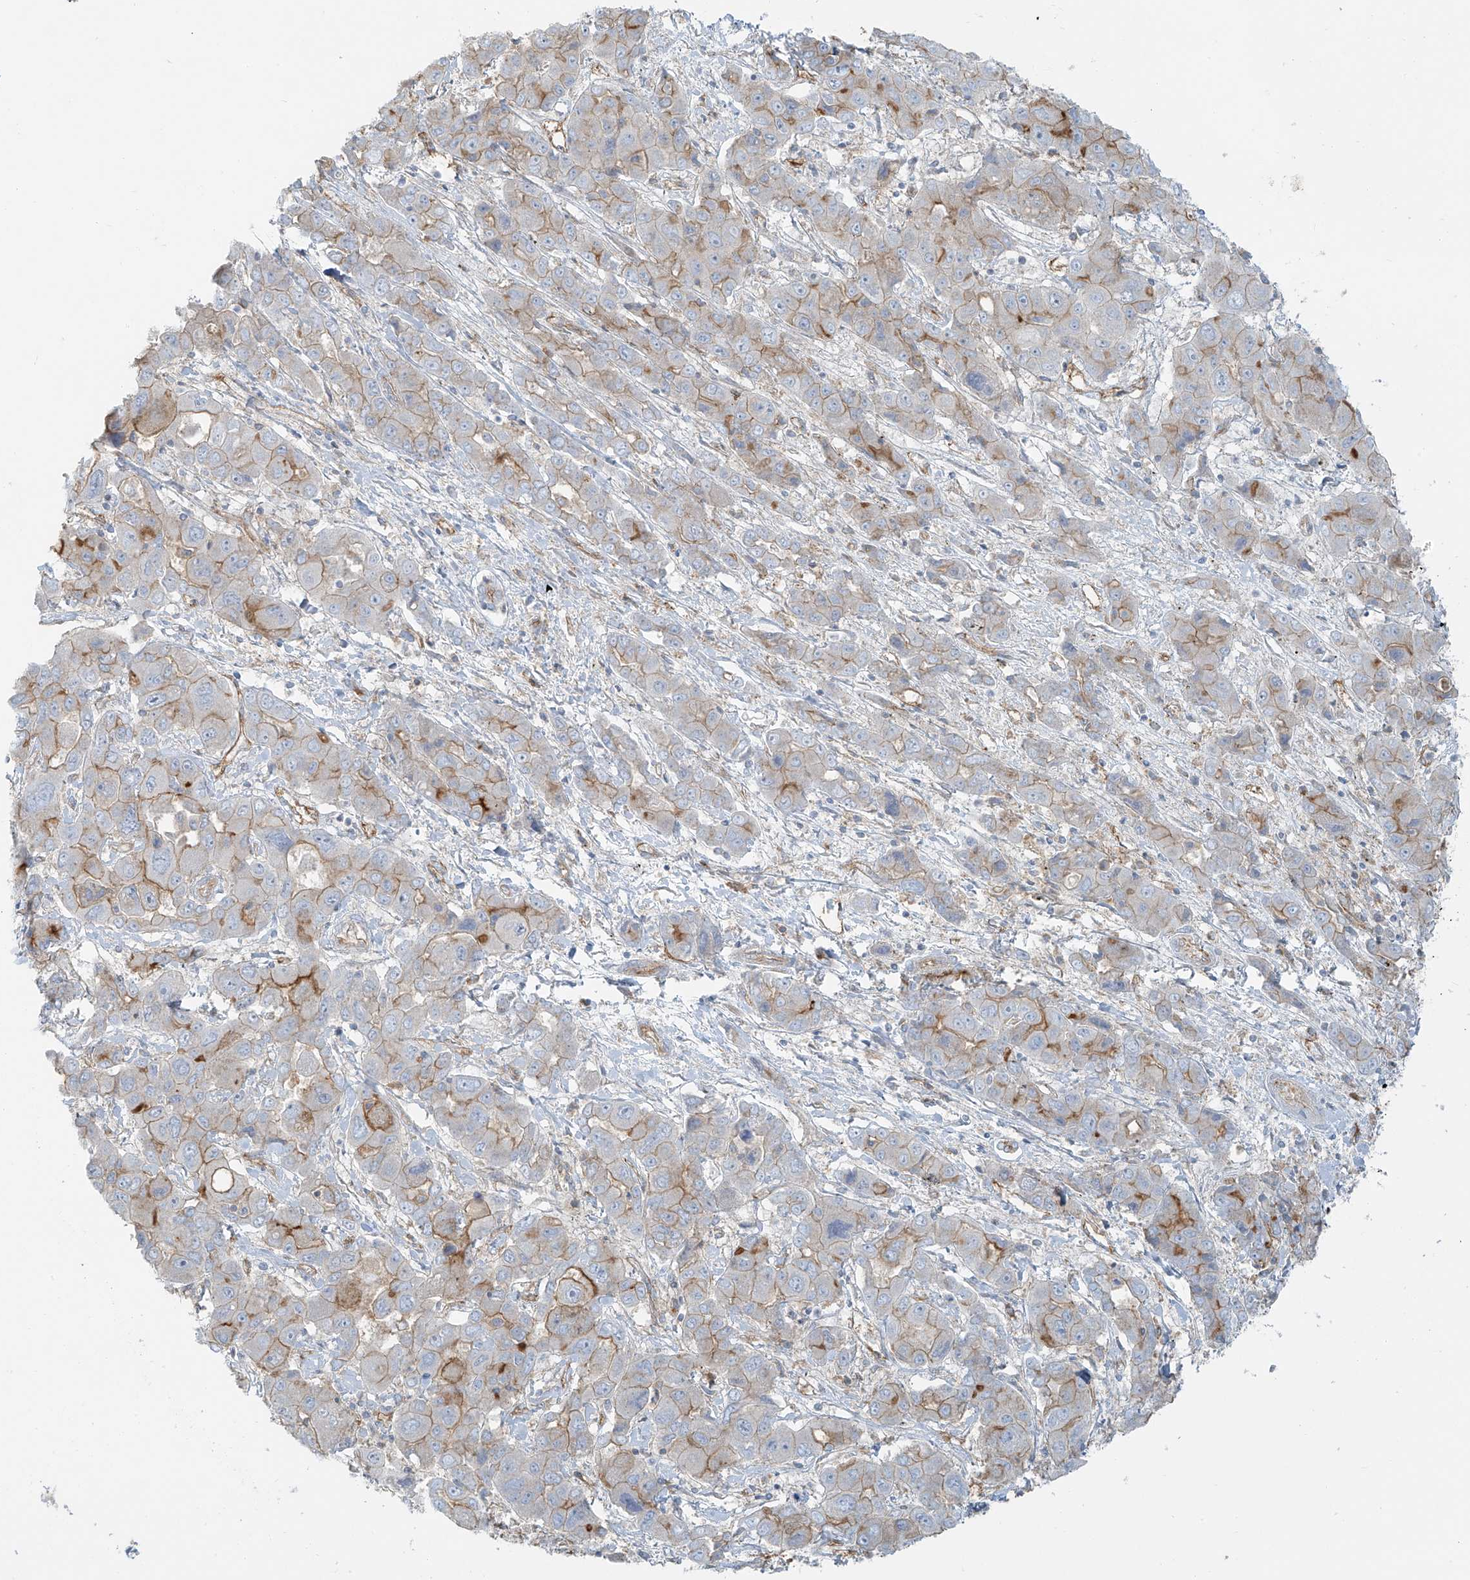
{"staining": {"intensity": "moderate", "quantity": "25%-75%", "location": "cytoplasmic/membranous"}, "tissue": "liver cancer", "cell_type": "Tumor cells", "image_type": "cancer", "snomed": [{"axis": "morphology", "description": "Cholangiocarcinoma"}, {"axis": "topography", "description": "Liver"}], "caption": "Immunohistochemical staining of liver cancer shows moderate cytoplasmic/membranous protein expression in about 25%-75% of tumor cells. (DAB = brown stain, brightfield microscopy at high magnification).", "gene": "VAMP5", "patient": {"sex": "male", "age": 67}}